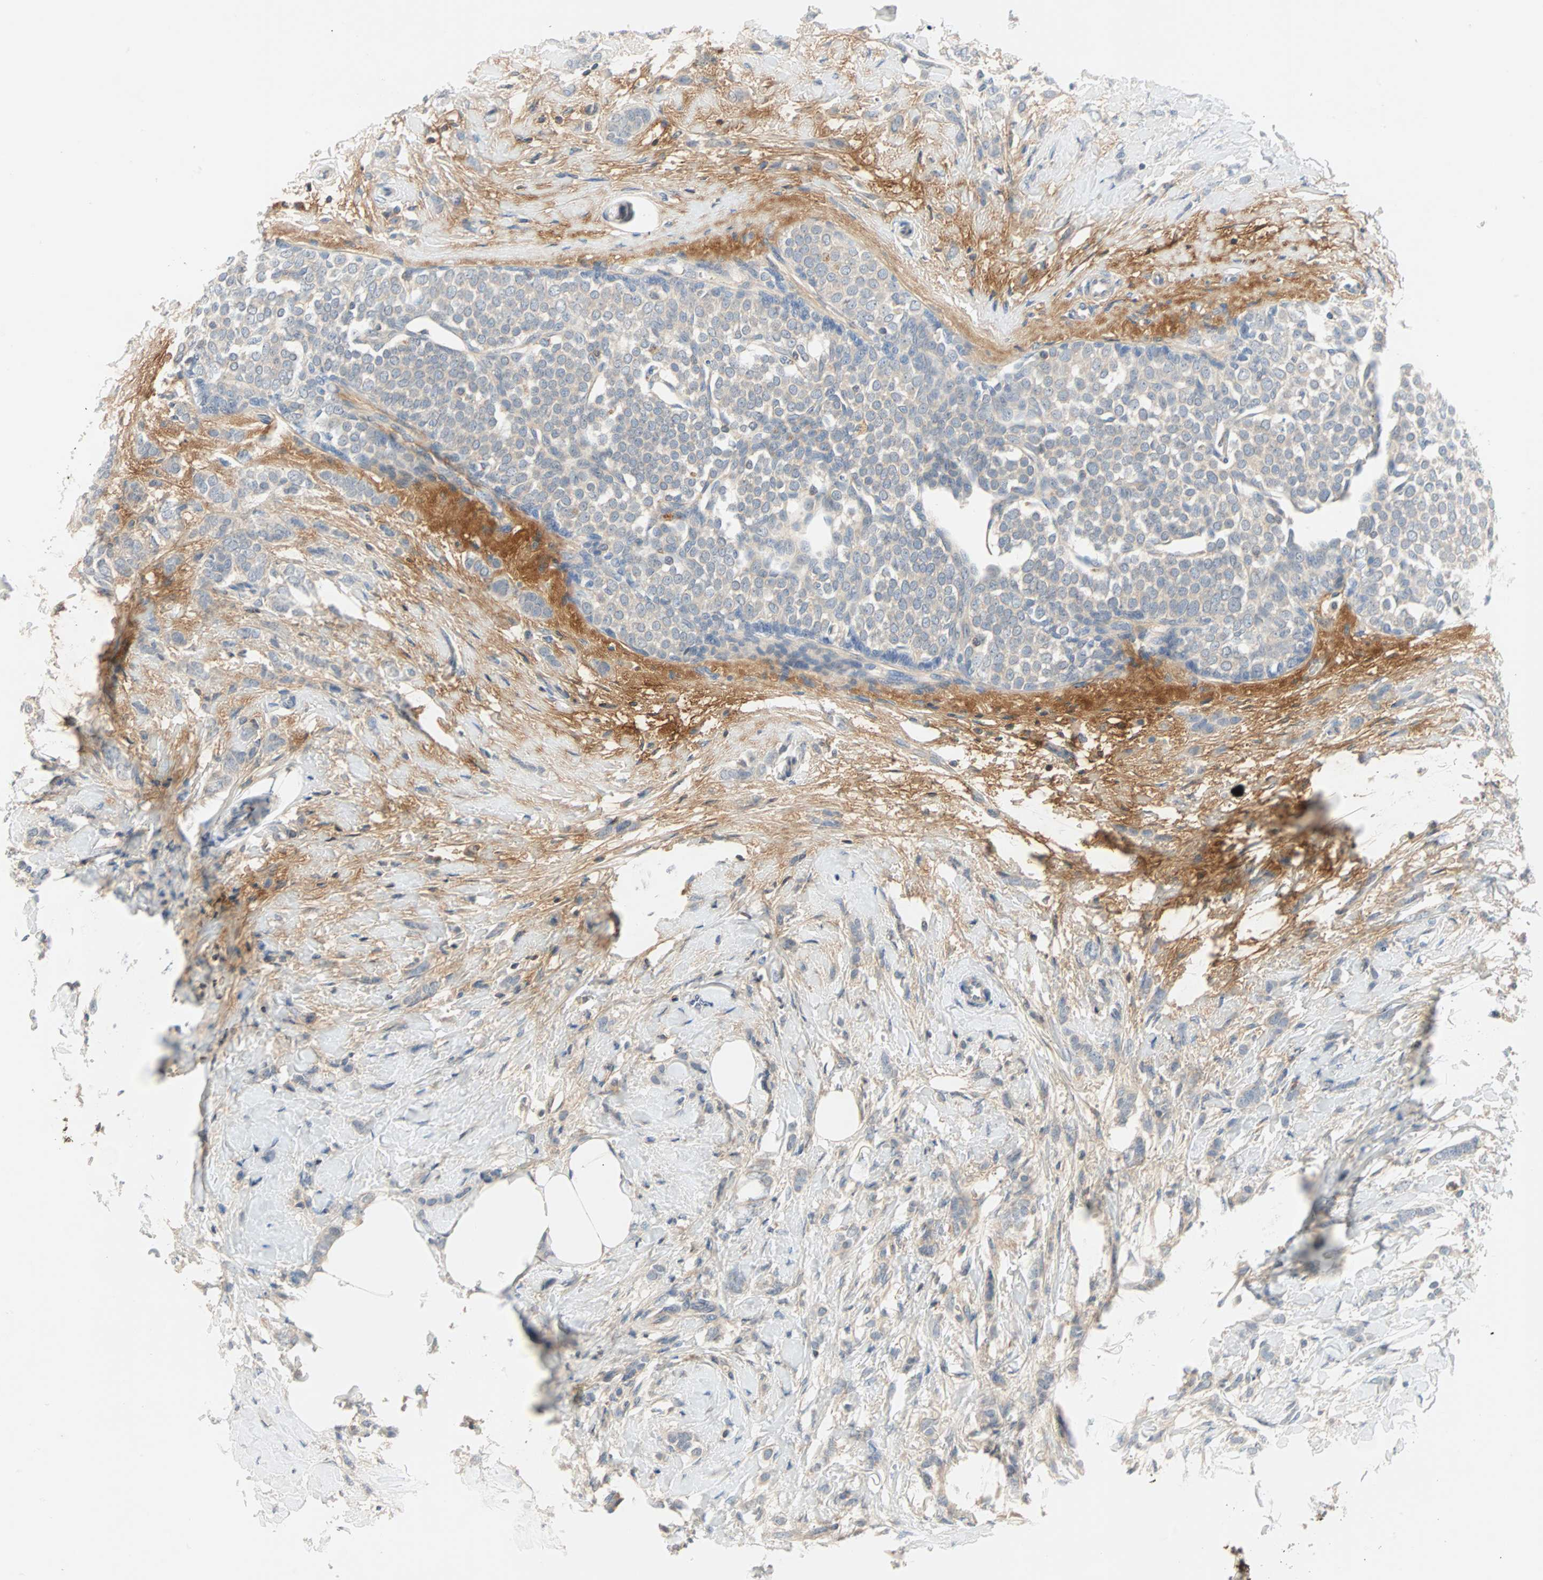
{"staining": {"intensity": "negative", "quantity": "none", "location": "none"}, "tissue": "breast cancer", "cell_type": "Tumor cells", "image_type": "cancer", "snomed": [{"axis": "morphology", "description": "Lobular carcinoma, in situ"}, {"axis": "morphology", "description": "Lobular carcinoma"}, {"axis": "topography", "description": "Breast"}], "caption": "Tumor cells show no significant protein staining in lobular carcinoma (breast).", "gene": "MAP4K1", "patient": {"sex": "female", "age": 41}}